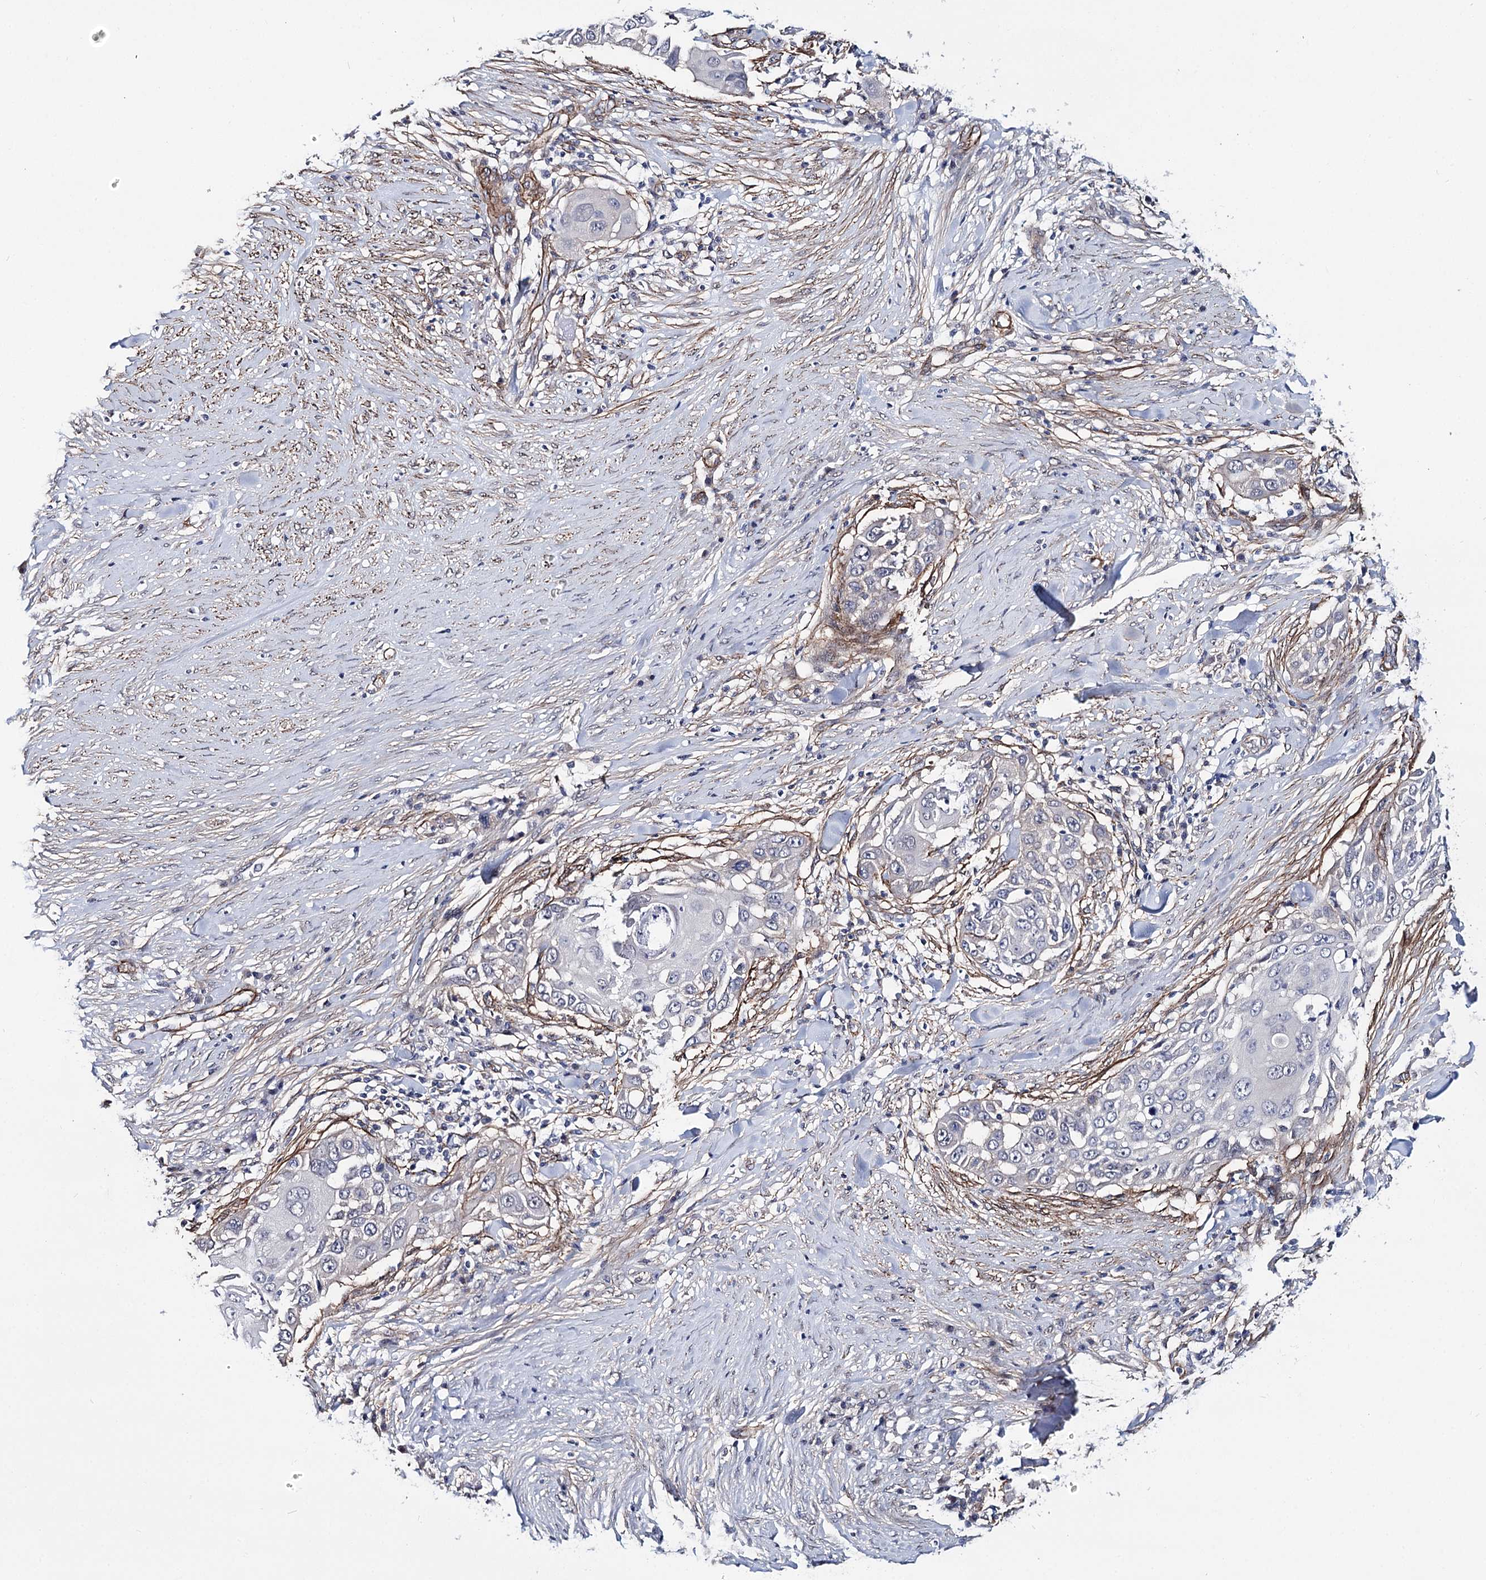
{"staining": {"intensity": "negative", "quantity": "none", "location": "none"}, "tissue": "skin cancer", "cell_type": "Tumor cells", "image_type": "cancer", "snomed": [{"axis": "morphology", "description": "Squamous cell carcinoma, NOS"}, {"axis": "topography", "description": "Skin"}], "caption": "The histopathology image shows no staining of tumor cells in skin cancer. (DAB (3,3'-diaminobenzidine) immunohistochemistry with hematoxylin counter stain).", "gene": "PPP2R5B", "patient": {"sex": "female", "age": 44}}